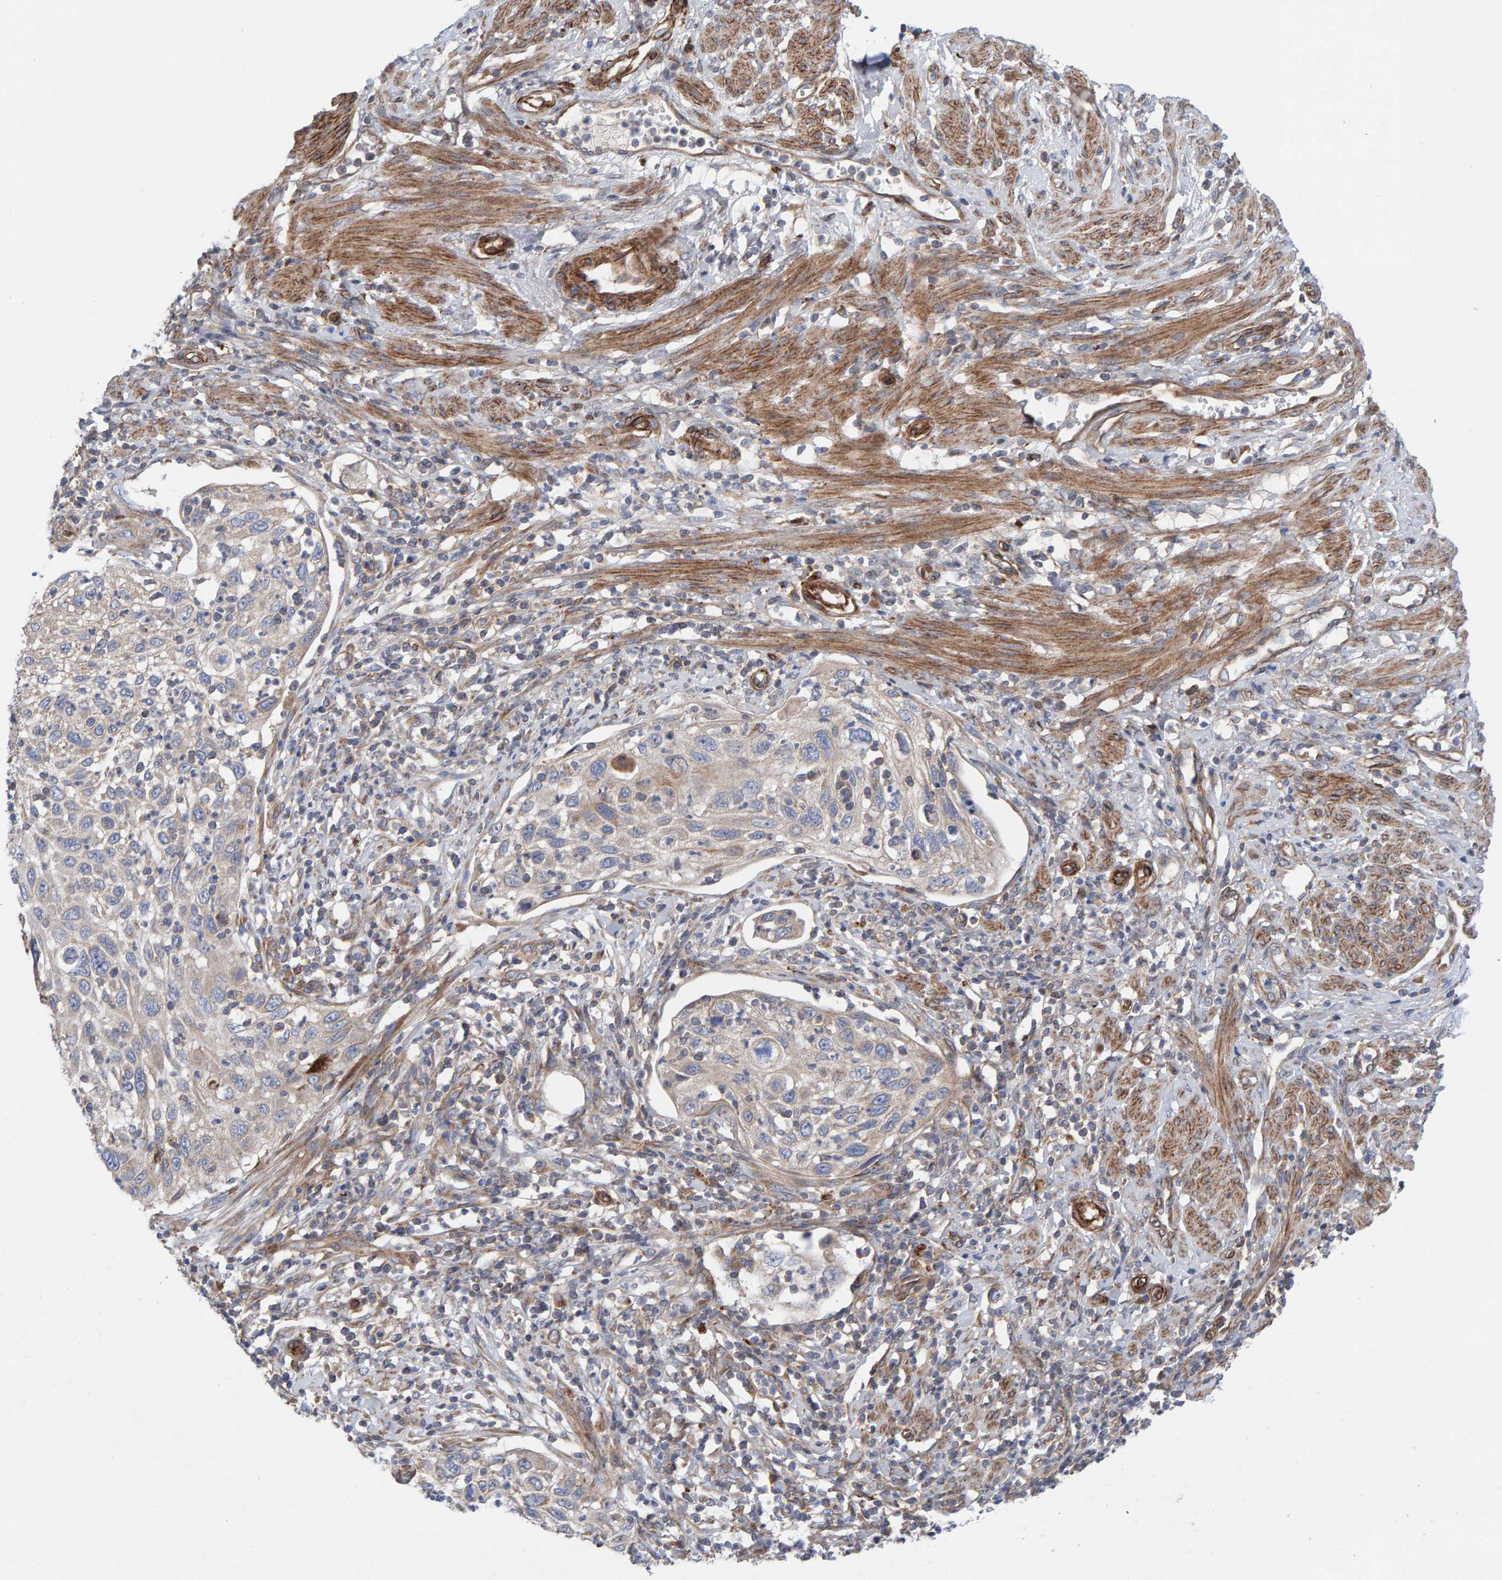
{"staining": {"intensity": "strong", "quantity": "<25%", "location": "cytoplasmic/membranous"}, "tissue": "cervical cancer", "cell_type": "Tumor cells", "image_type": "cancer", "snomed": [{"axis": "morphology", "description": "Squamous cell carcinoma, NOS"}, {"axis": "topography", "description": "Cervix"}], "caption": "Immunohistochemical staining of human cervical cancer displays medium levels of strong cytoplasmic/membranous positivity in about <25% of tumor cells.", "gene": "CDK5RAP3", "patient": {"sex": "female", "age": 70}}